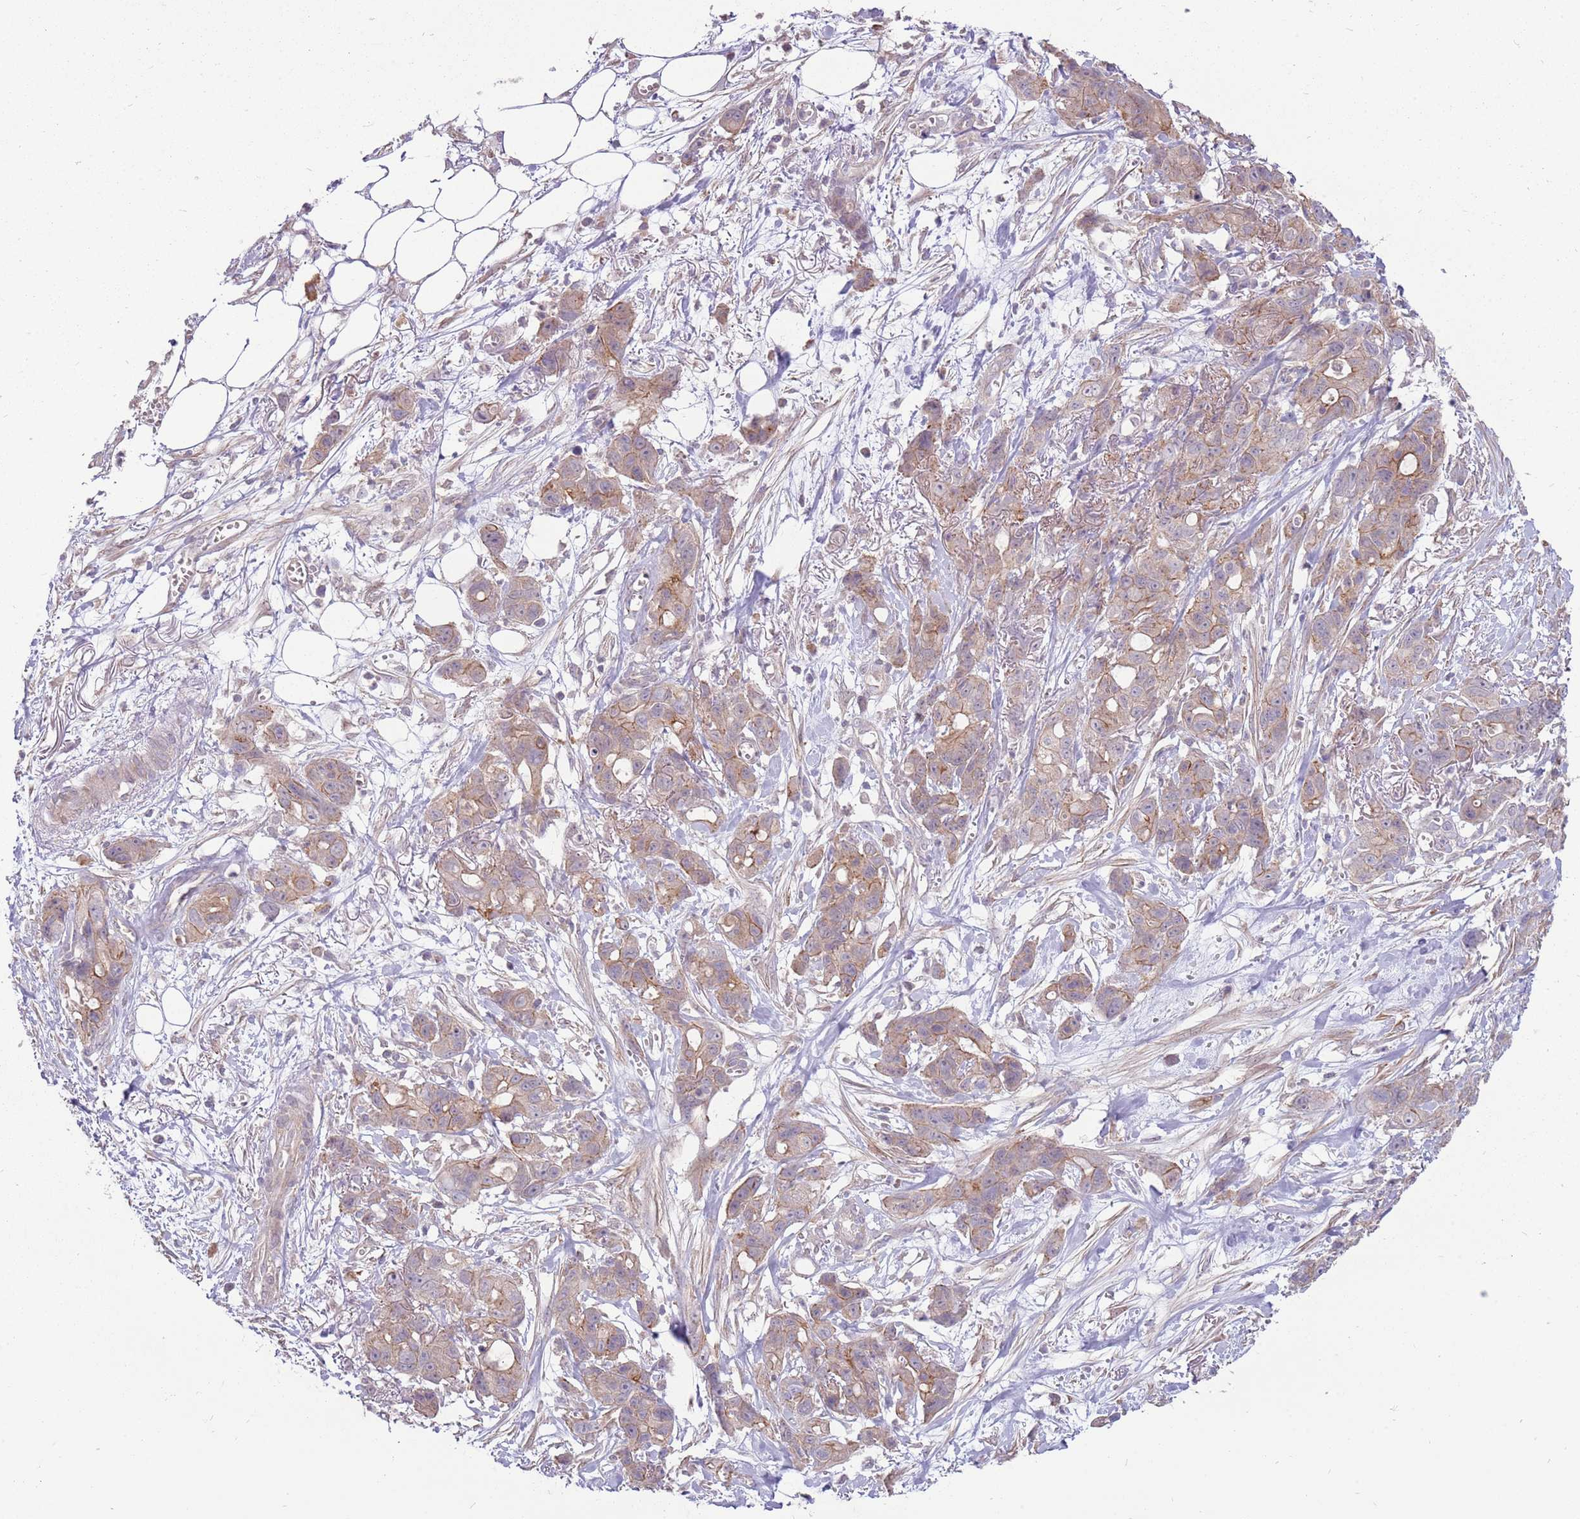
{"staining": {"intensity": "weak", "quantity": "25%-75%", "location": "cytoplasmic/membranous"}, "tissue": "ovarian cancer", "cell_type": "Tumor cells", "image_type": "cancer", "snomed": [{"axis": "morphology", "description": "Cystadenocarcinoma, mucinous, NOS"}, {"axis": "topography", "description": "Ovary"}], "caption": "Ovarian cancer tissue reveals weak cytoplasmic/membranous staining in about 25%-75% of tumor cells (brown staining indicates protein expression, while blue staining denotes nuclei).", "gene": "SPATA31D1", "patient": {"sex": "female", "age": 70}}